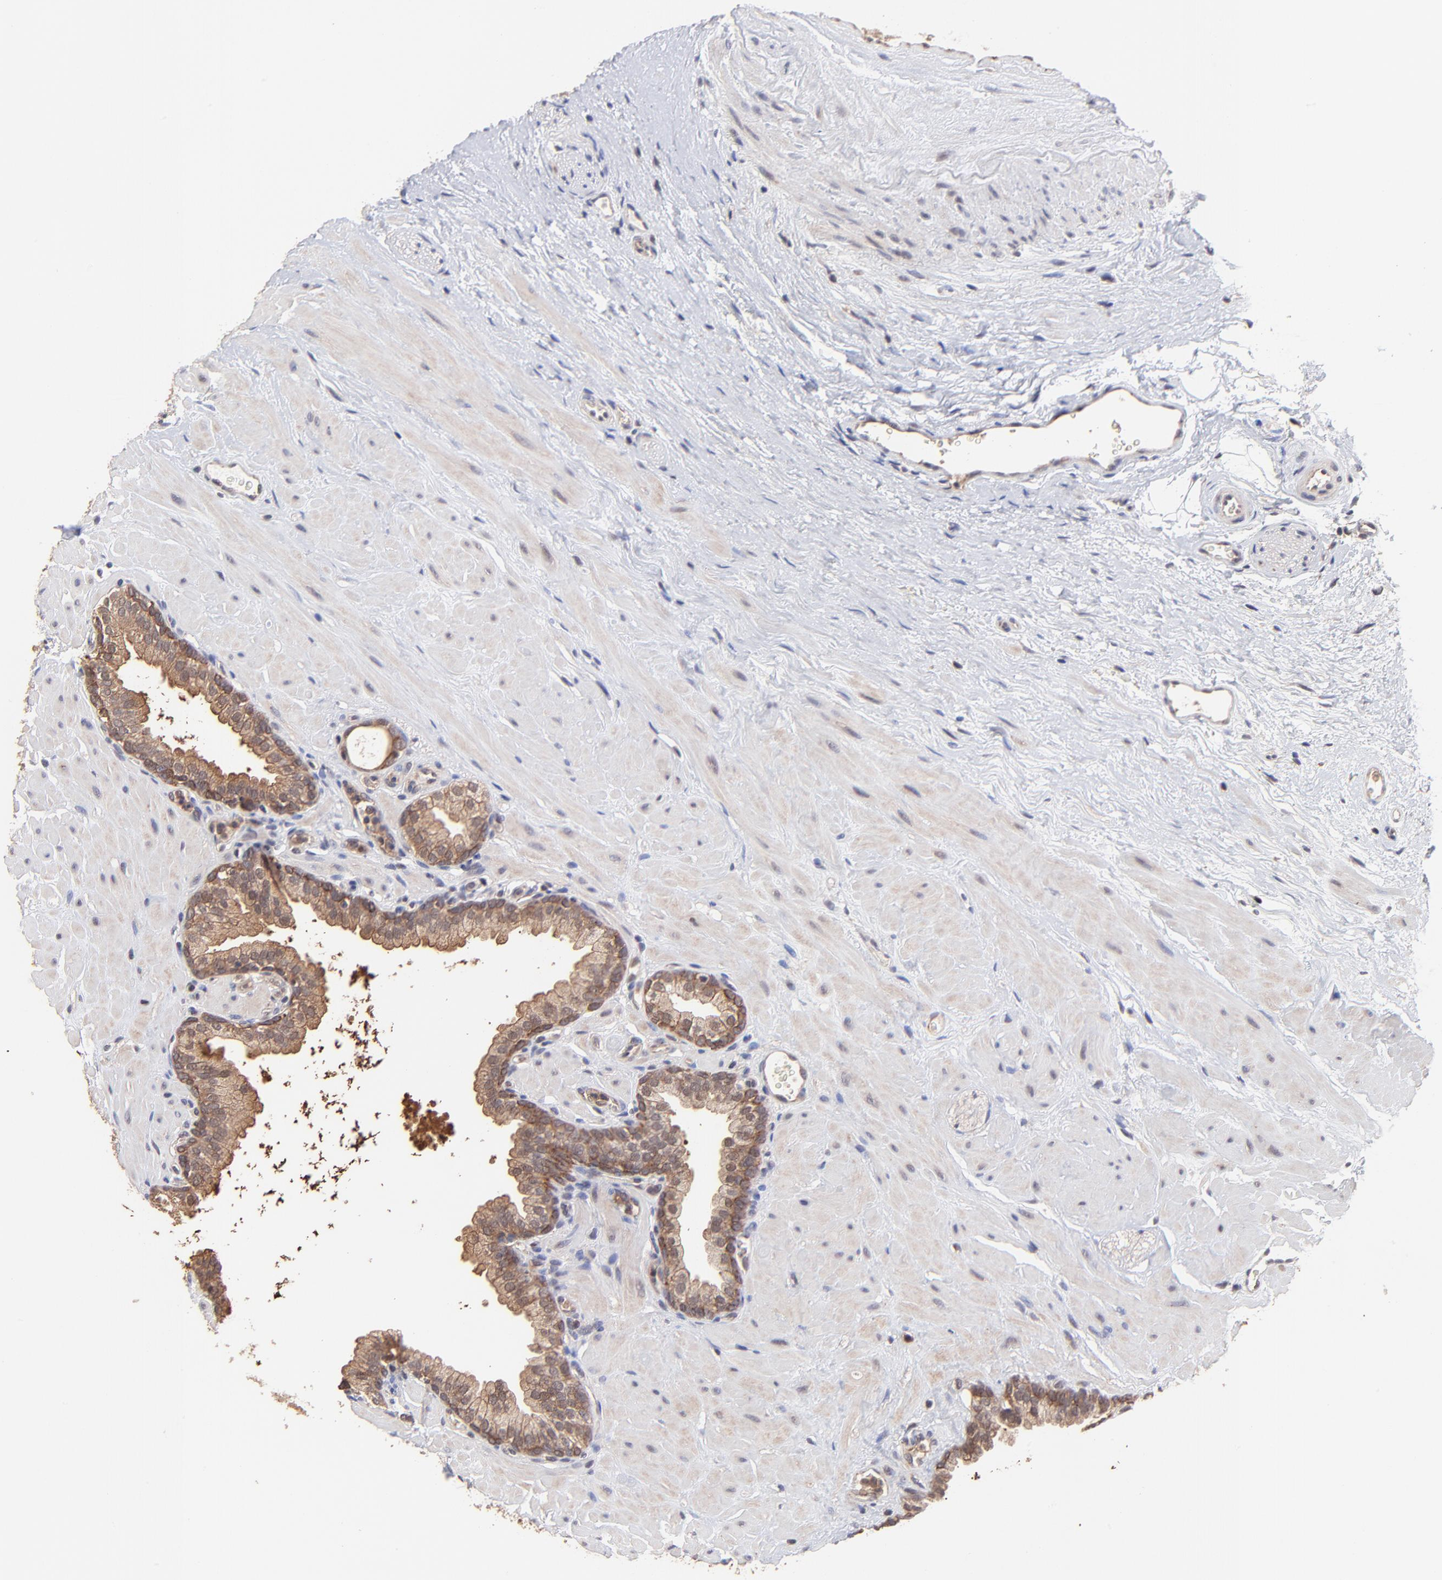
{"staining": {"intensity": "moderate", "quantity": ">75%", "location": "cytoplasmic/membranous"}, "tissue": "prostate", "cell_type": "Glandular cells", "image_type": "normal", "snomed": [{"axis": "morphology", "description": "Normal tissue, NOS"}, {"axis": "topography", "description": "Prostate"}], "caption": "Immunohistochemical staining of benign human prostate displays medium levels of moderate cytoplasmic/membranous positivity in about >75% of glandular cells.", "gene": "PSMA6", "patient": {"sex": "male", "age": 60}}